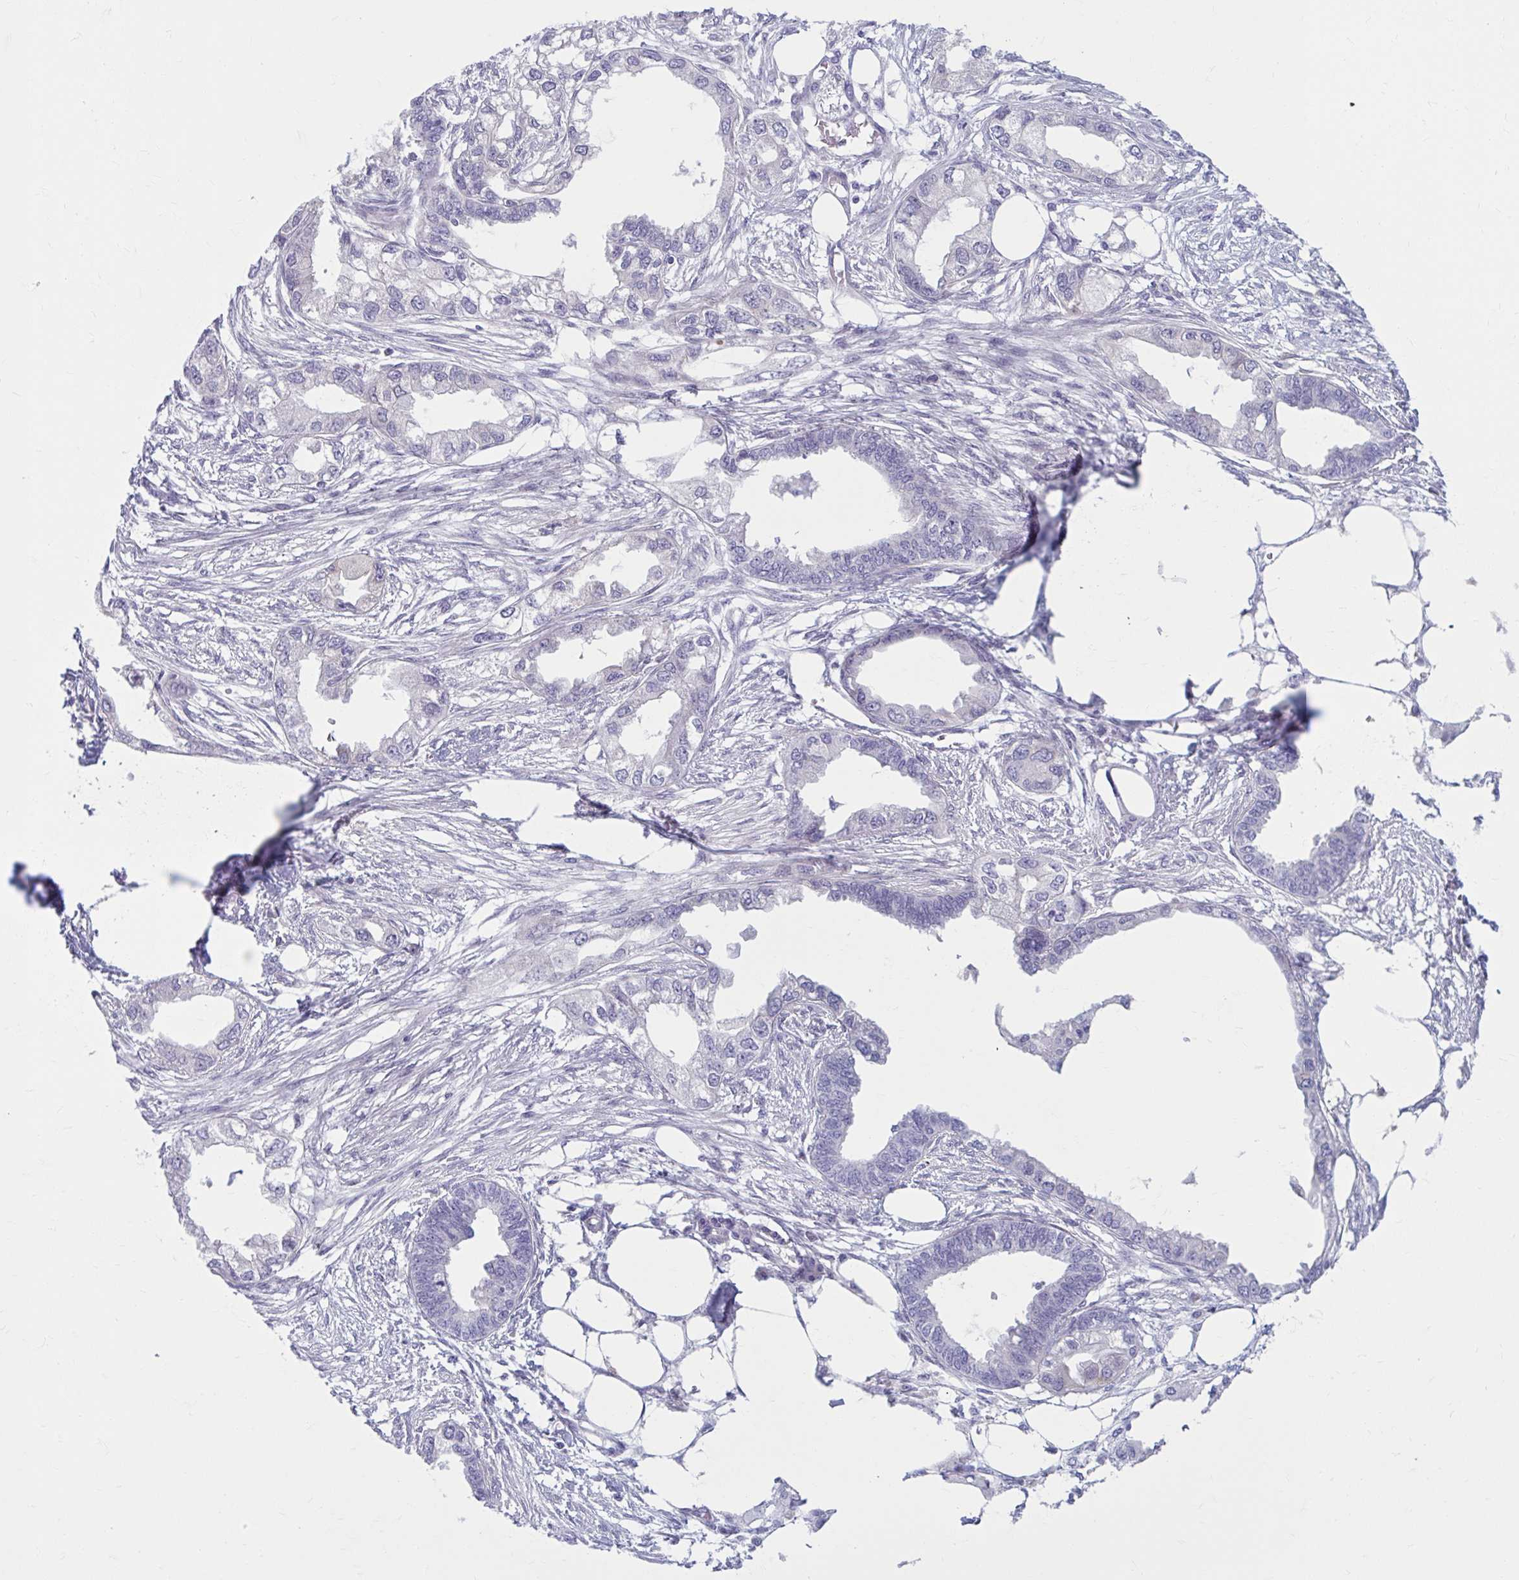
{"staining": {"intensity": "negative", "quantity": "none", "location": "none"}, "tissue": "endometrial cancer", "cell_type": "Tumor cells", "image_type": "cancer", "snomed": [{"axis": "morphology", "description": "Adenocarcinoma, NOS"}, {"axis": "morphology", "description": "Adenocarcinoma, metastatic, NOS"}, {"axis": "topography", "description": "Adipose tissue"}, {"axis": "topography", "description": "Endometrium"}], "caption": "The immunohistochemistry (IHC) micrograph has no significant positivity in tumor cells of endometrial cancer tissue. (Immunohistochemistry, brightfield microscopy, high magnification).", "gene": "CHST3", "patient": {"sex": "female", "age": 67}}